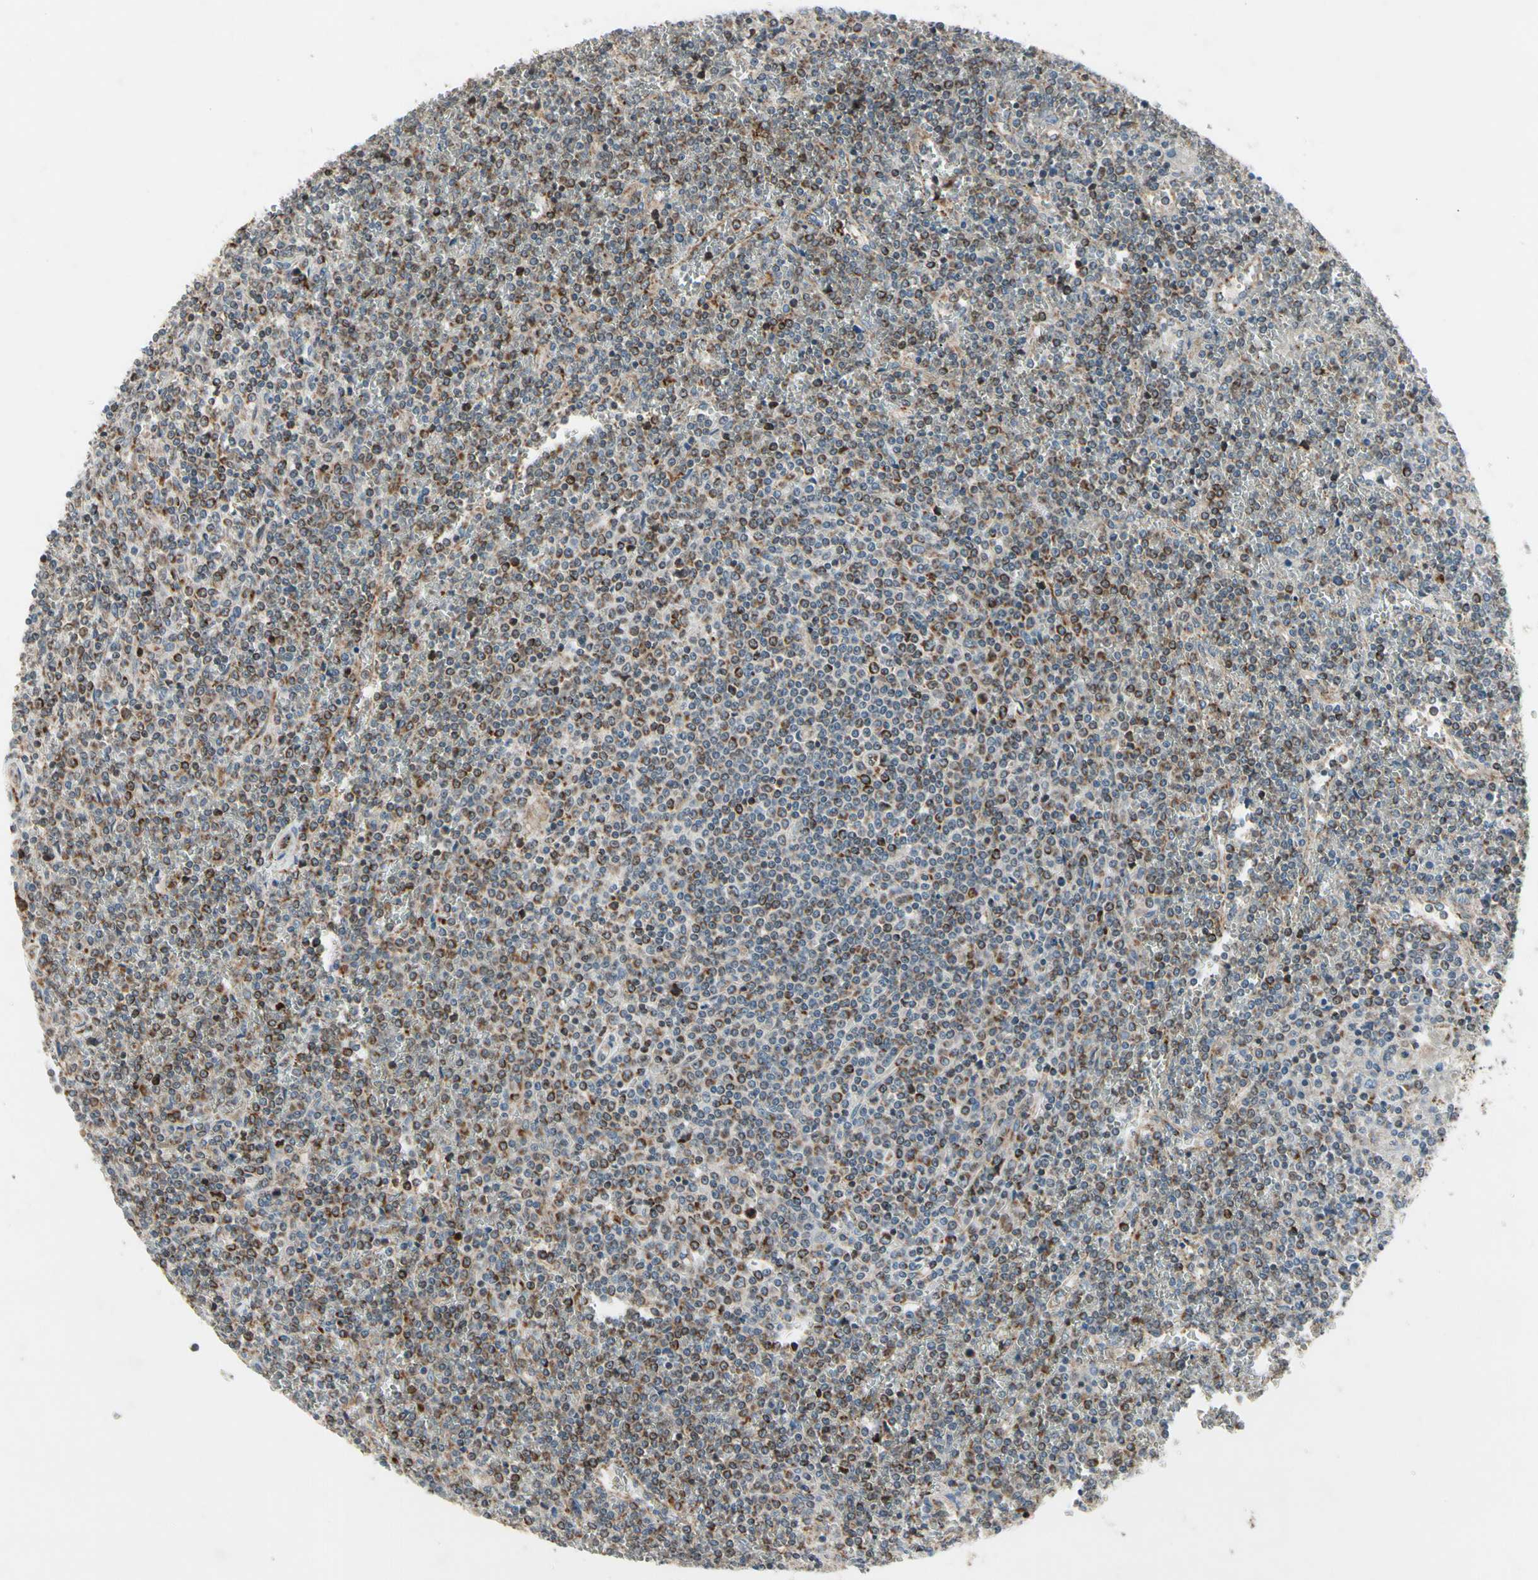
{"staining": {"intensity": "moderate", "quantity": ">75%", "location": "cytoplasmic/membranous"}, "tissue": "lymphoma", "cell_type": "Tumor cells", "image_type": "cancer", "snomed": [{"axis": "morphology", "description": "Malignant lymphoma, non-Hodgkin's type, Low grade"}, {"axis": "topography", "description": "Spleen"}], "caption": "Low-grade malignant lymphoma, non-Hodgkin's type stained with IHC demonstrates moderate cytoplasmic/membranous staining in approximately >75% of tumor cells. (DAB (3,3'-diaminobenzidine) IHC with brightfield microscopy, high magnification).", "gene": "CPT1A", "patient": {"sex": "female", "age": 19}}